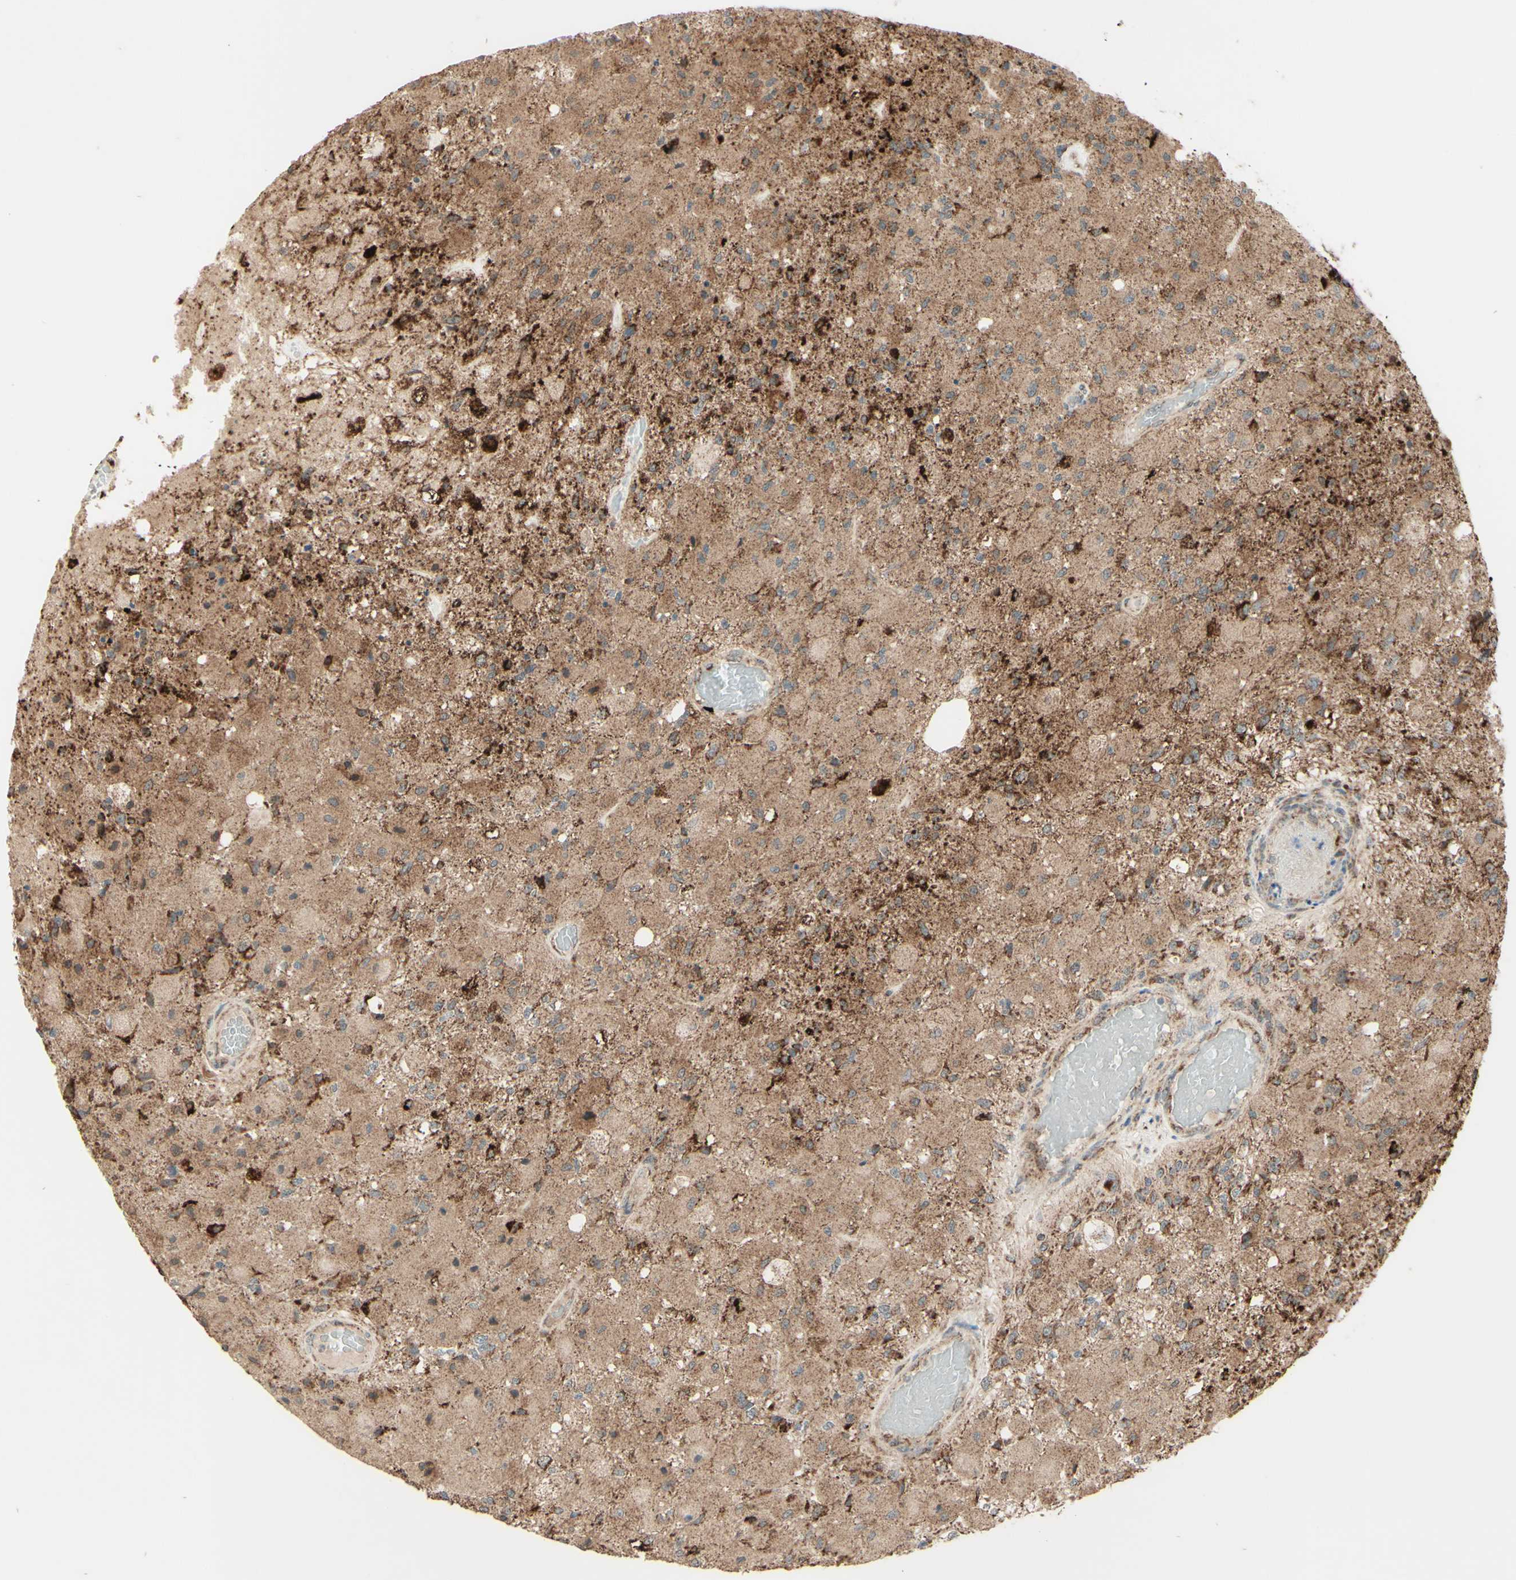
{"staining": {"intensity": "moderate", "quantity": ">75%", "location": "cytoplasmic/membranous"}, "tissue": "glioma", "cell_type": "Tumor cells", "image_type": "cancer", "snomed": [{"axis": "morphology", "description": "Normal tissue, NOS"}, {"axis": "morphology", "description": "Glioma, malignant, High grade"}, {"axis": "topography", "description": "Cerebral cortex"}], "caption": "This histopathology image exhibits immunohistochemistry staining of human glioma, with medium moderate cytoplasmic/membranous expression in about >75% of tumor cells.", "gene": "DHRS3", "patient": {"sex": "male", "age": 77}}